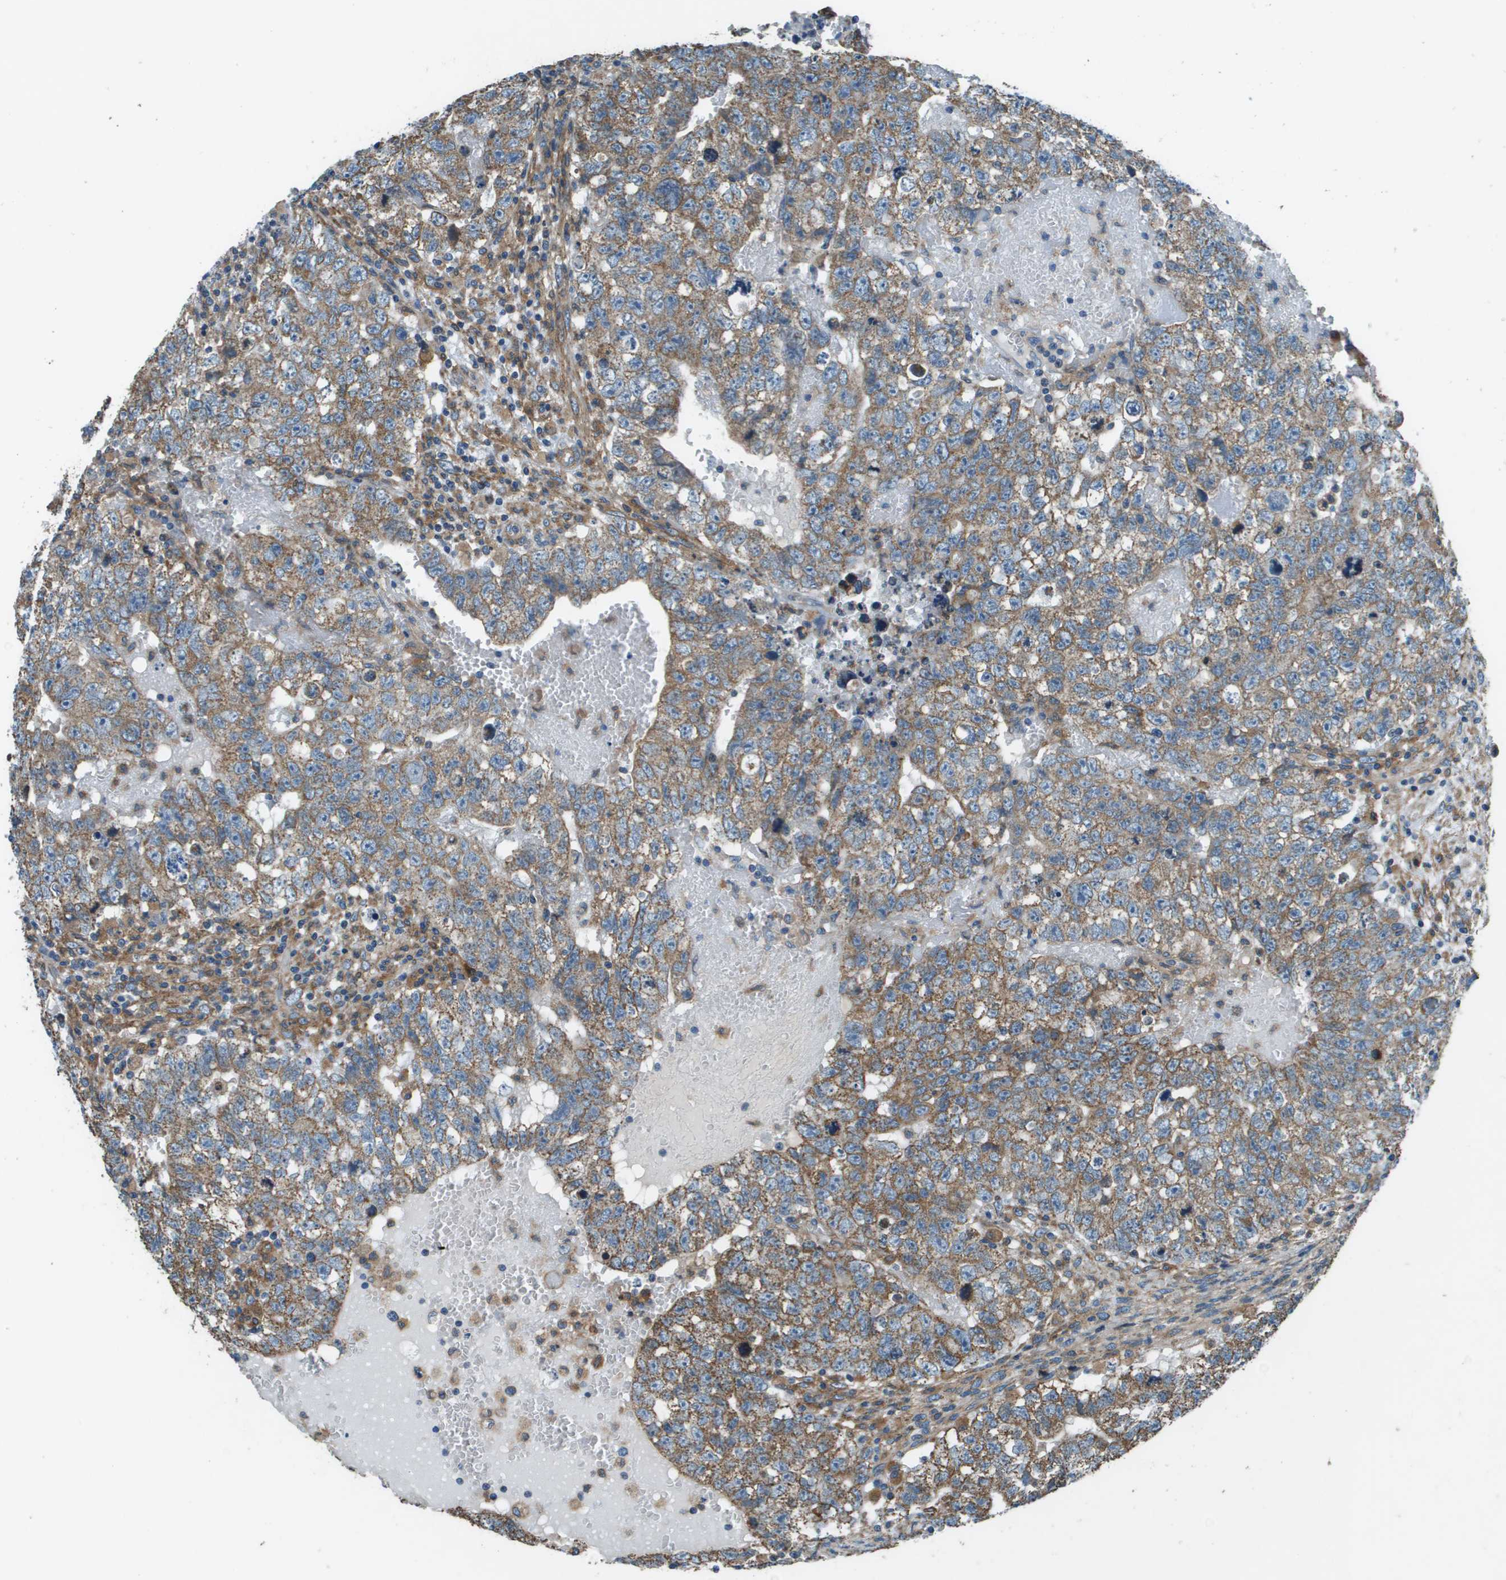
{"staining": {"intensity": "weak", "quantity": ">75%", "location": "cytoplasmic/membranous"}, "tissue": "testis cancer", "cell_type": "Tumor cells", "image_type": "cancer", "snomed": [{"axis": "morphology", "description": "Seminoma, NOS"}, {"axis": "morphology", "description": "Carcinoma, Embryonal, NOS"}, {"axis": "topography", "description": "Testis"}], "caption": "Tumor cells show weak cytoplasmic/membranous positivity in about >75% of cells in testis cancer (embryonal carcinoma). The protein is stained brown, and the nuclei are stained in blue (DAB (3,3'-diaminobenzidine) IHC with brightfield microscopy, high magnification).", "gene": "TMEM51", "patient": {"sex": "male", "age": 38}}